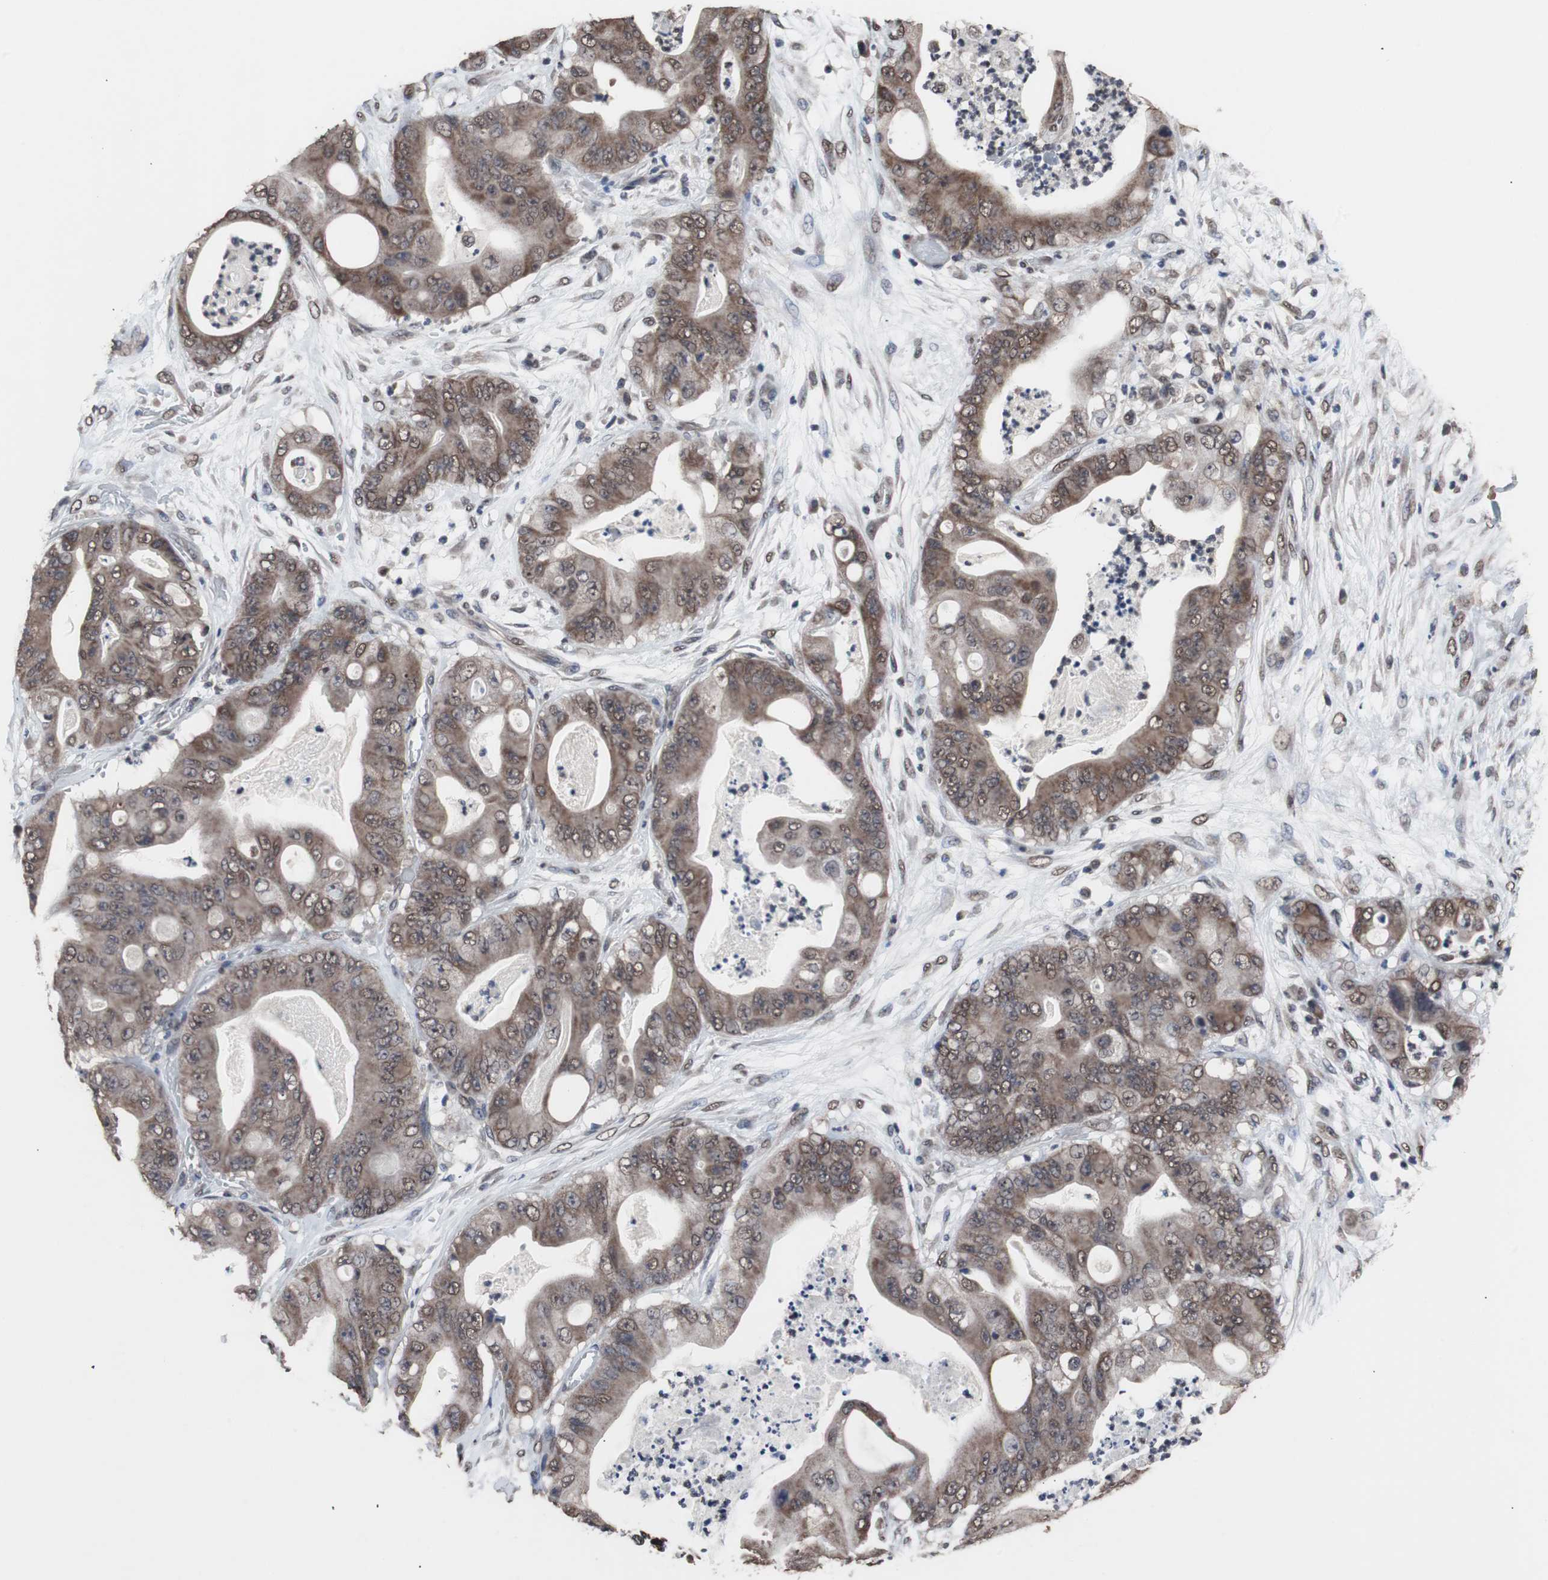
{"staining": {"intensity": "moderate", "quantity": ">75%", "location": "cytoplasmic/membranous"}, "tissue": "stomach cancer", "cell_type": "Tumor cells", "image_type": "cancer", "snomed": [{"axis": "morphology", "description": "Adenocarcinoma, NOS"}, {"axis": "topography", "description": "Stomach"}], "caption": "Brown immunohistochemical staining in stomach cancer reveals moderate cytoplasmic/membranous expression in about >75% of tumor cells.", "gene": "MED27", "patient": {"sex": "female", "age": 73}}